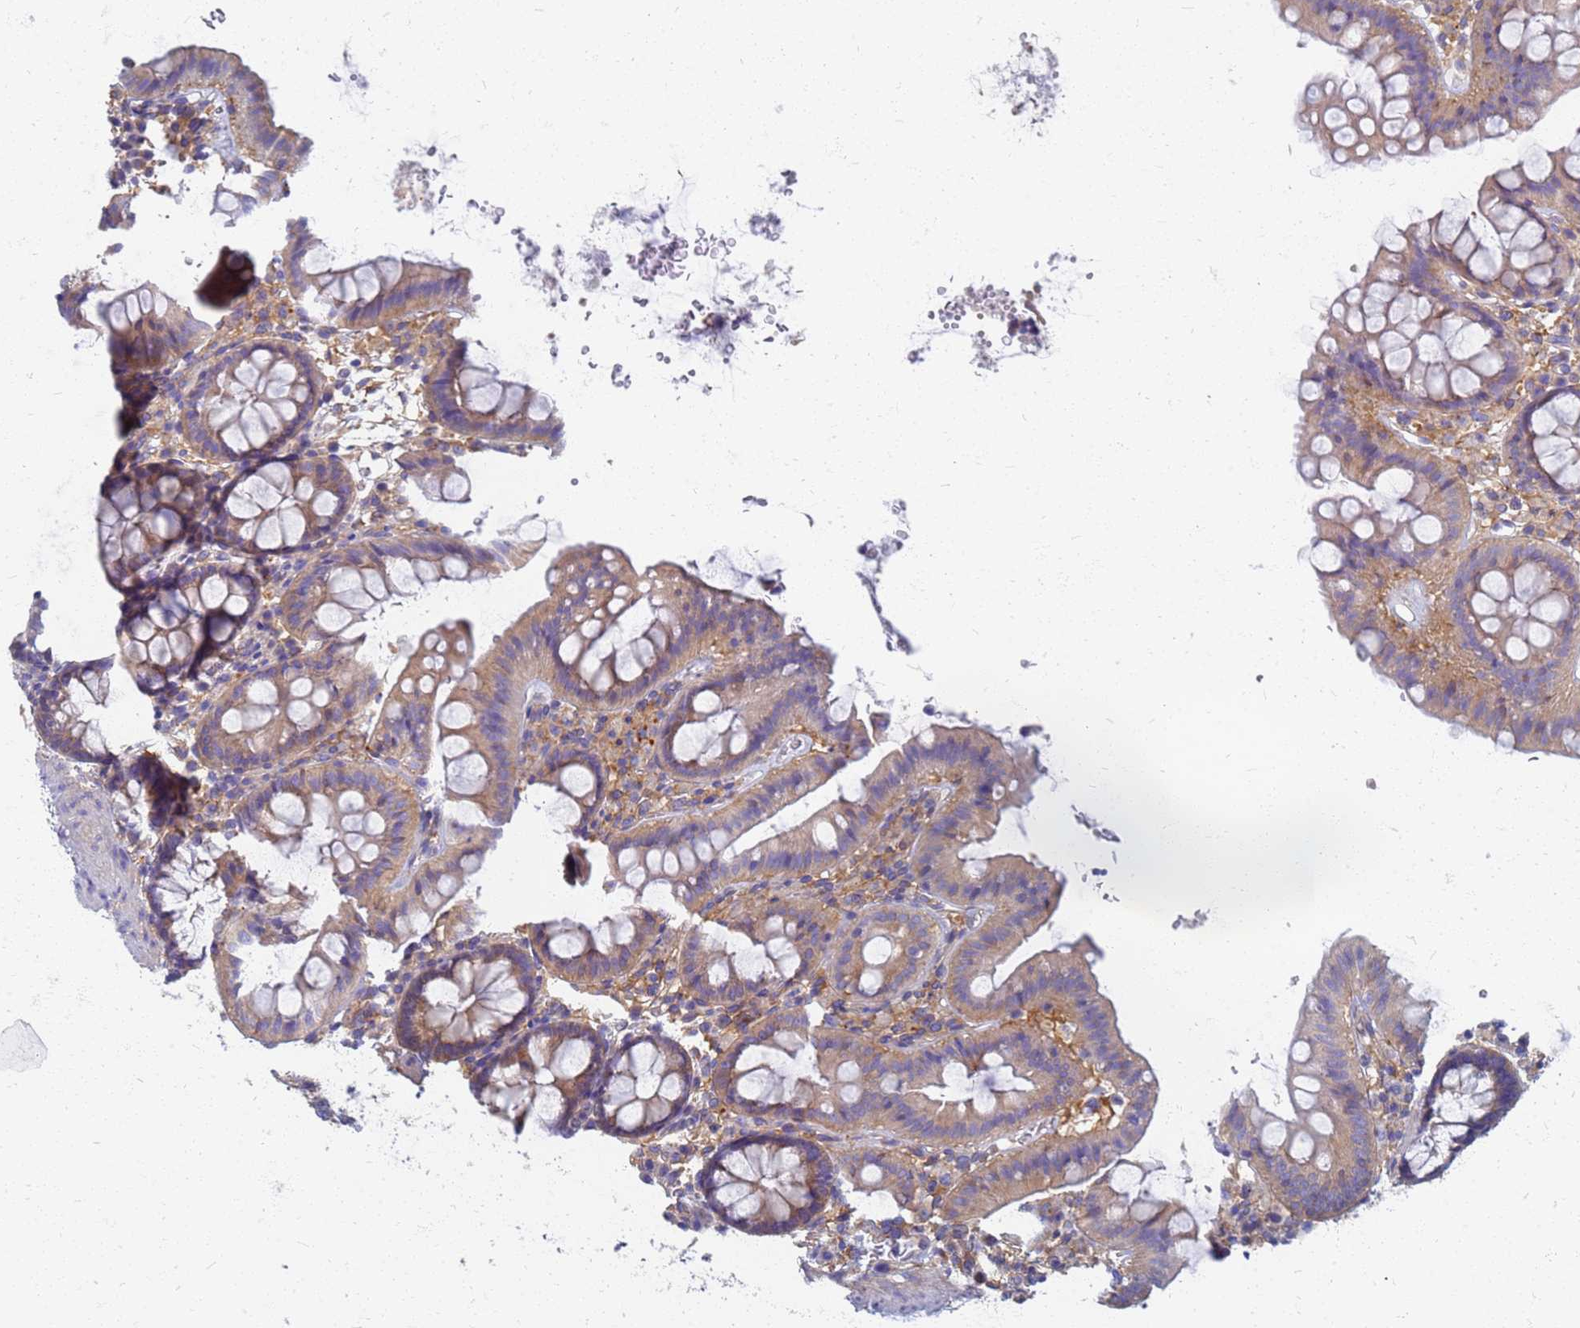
{"staining": {"intensity": "weak", "quantity": "25%-75%", "location": "cytoplasmic/membranous"}, "tissue": "colon", "cell_type": "Endothelial cells", "image_type": "normal", "snomed": [{"axis": "morphology", "description": "Normal tissue, NOS"}, {"axis": "topography", "description": "Colon"}], "caption": "DAB immunohistochemical staining of unremarkable colon reveals weak cytoplasmic/membranous protein staining in about 25%-75% of endothelial cells. (DAB (3,3'-diaminobenzidine) IHC, brown staining for protein, blue staining for nuclei).", "gene": "EEA1", "patient": {"sex": "male", "age": 75}}